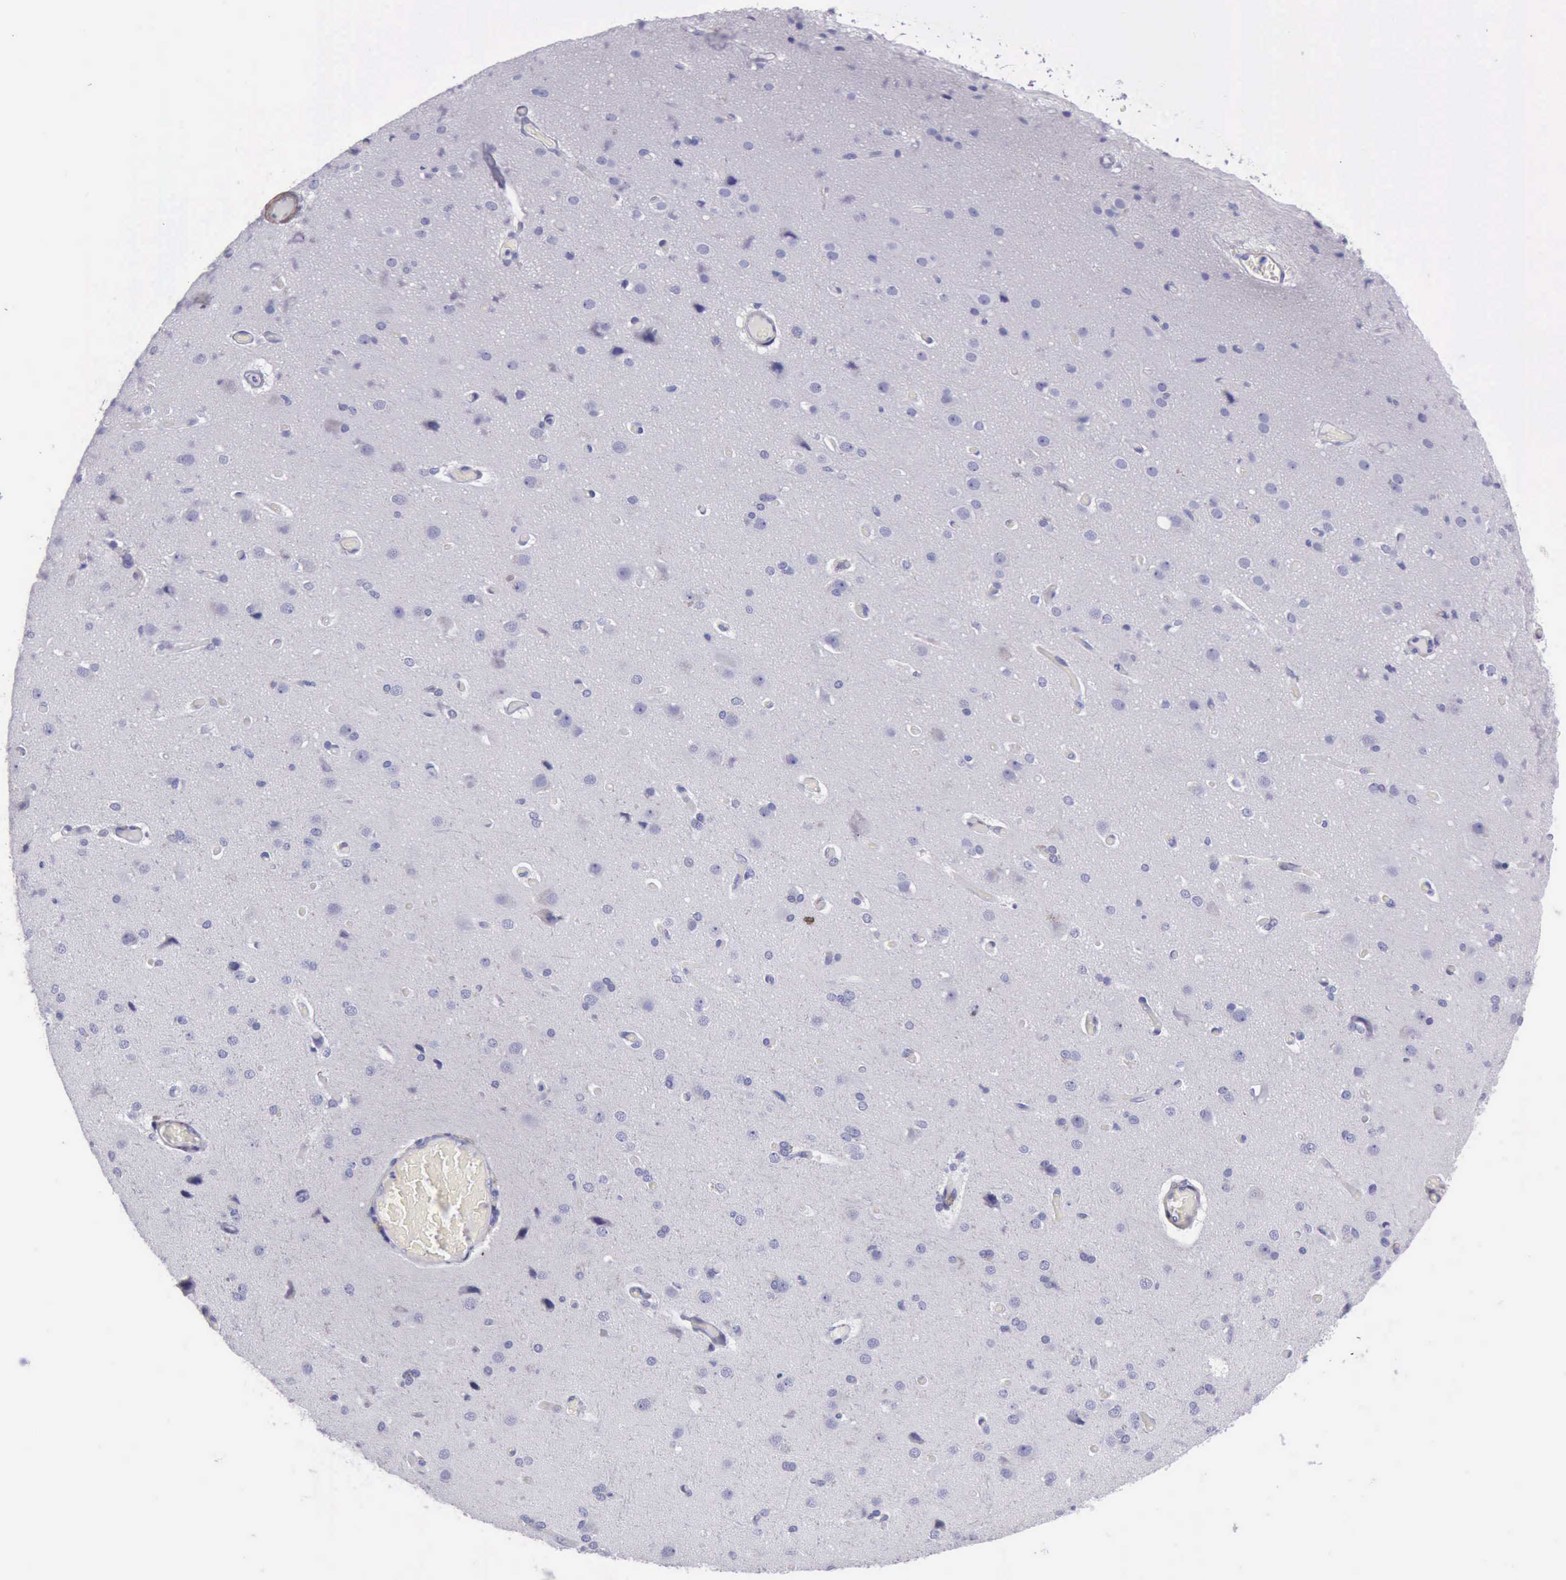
{"staining": {"intensity": "negative", "quantity": "none", "location": "none"}, "tissue": "cerebral cortex", "cell_type": "Endothelial cells", "image_type": "normal", "snomed": [{"axis": "morphology", "description": "Normal tissue, NOS"}, {"axis": "morphology", "description": "Glioma, malignant, High grade"}, {"axis": "topography", "description": "Cerebral cortex"}], "caption": "The image shows no staining of endothelial cells in normal cerebral cortex. Brightfield microscopy of immunohistochemistry (IHC) stained with DAB (brown) and hematoxylin (blue), captured at high magnification.", "gene": "AOC3", "patient": {"sex": "male", "age": 77}}